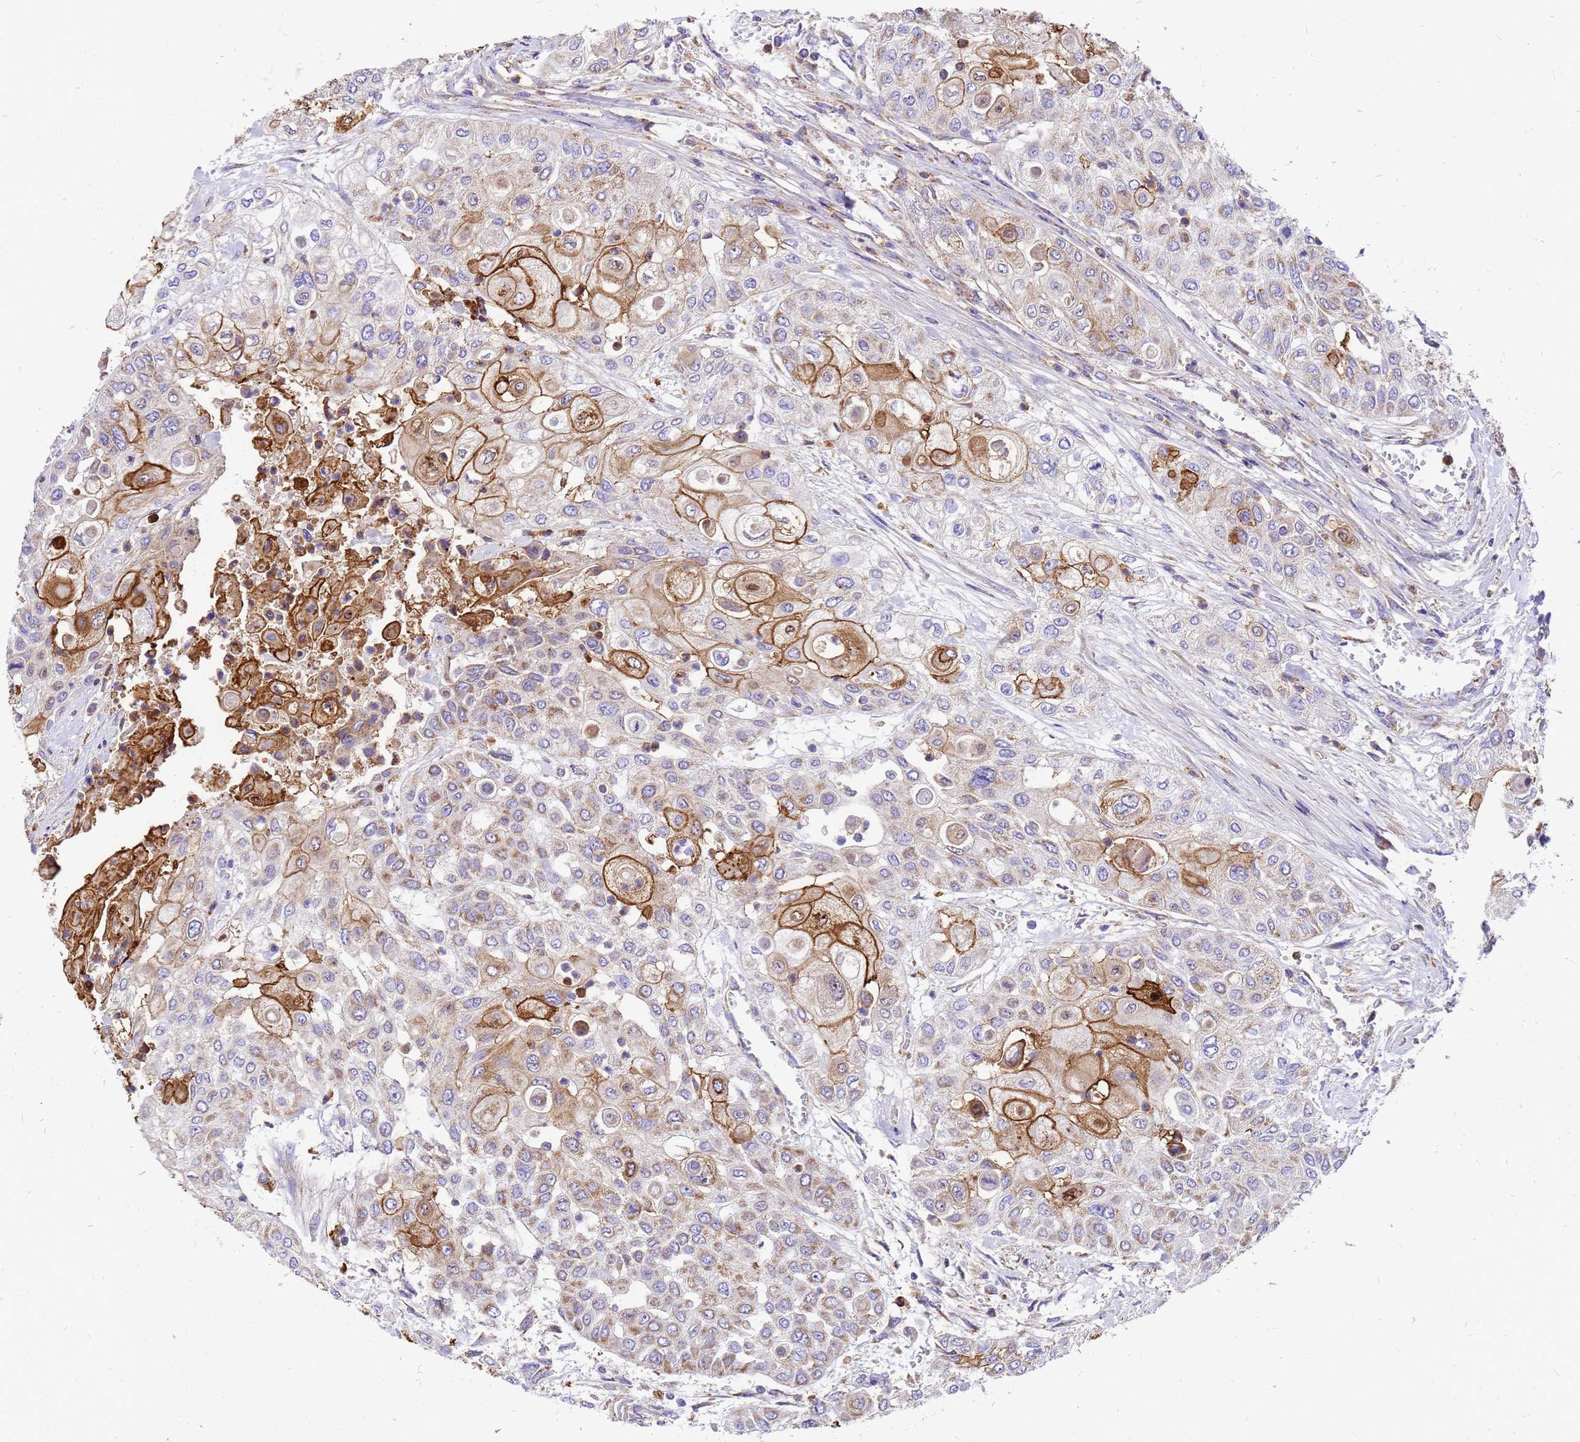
{"staining": {"intensity": "moderate", "quantity": "25%-75%", "location": "cytoplasmic/membranous"}, "tissue": "urothelial cancer", "cell_type": "Tumor cells", "image_type": "cancer", "snomed": [{"axis": "morphology", "description": "Urothelial carcinoma, High grade"}, {"axis": "topography", "description": "Urinary bladder"}], "caption": "Urothelial cancer stained for a protein displays moderate cytoplasmic/membranous positivity in tumor cells.", "gene": "MRPS26", "patient": {"sex": "female", "age": 79}}